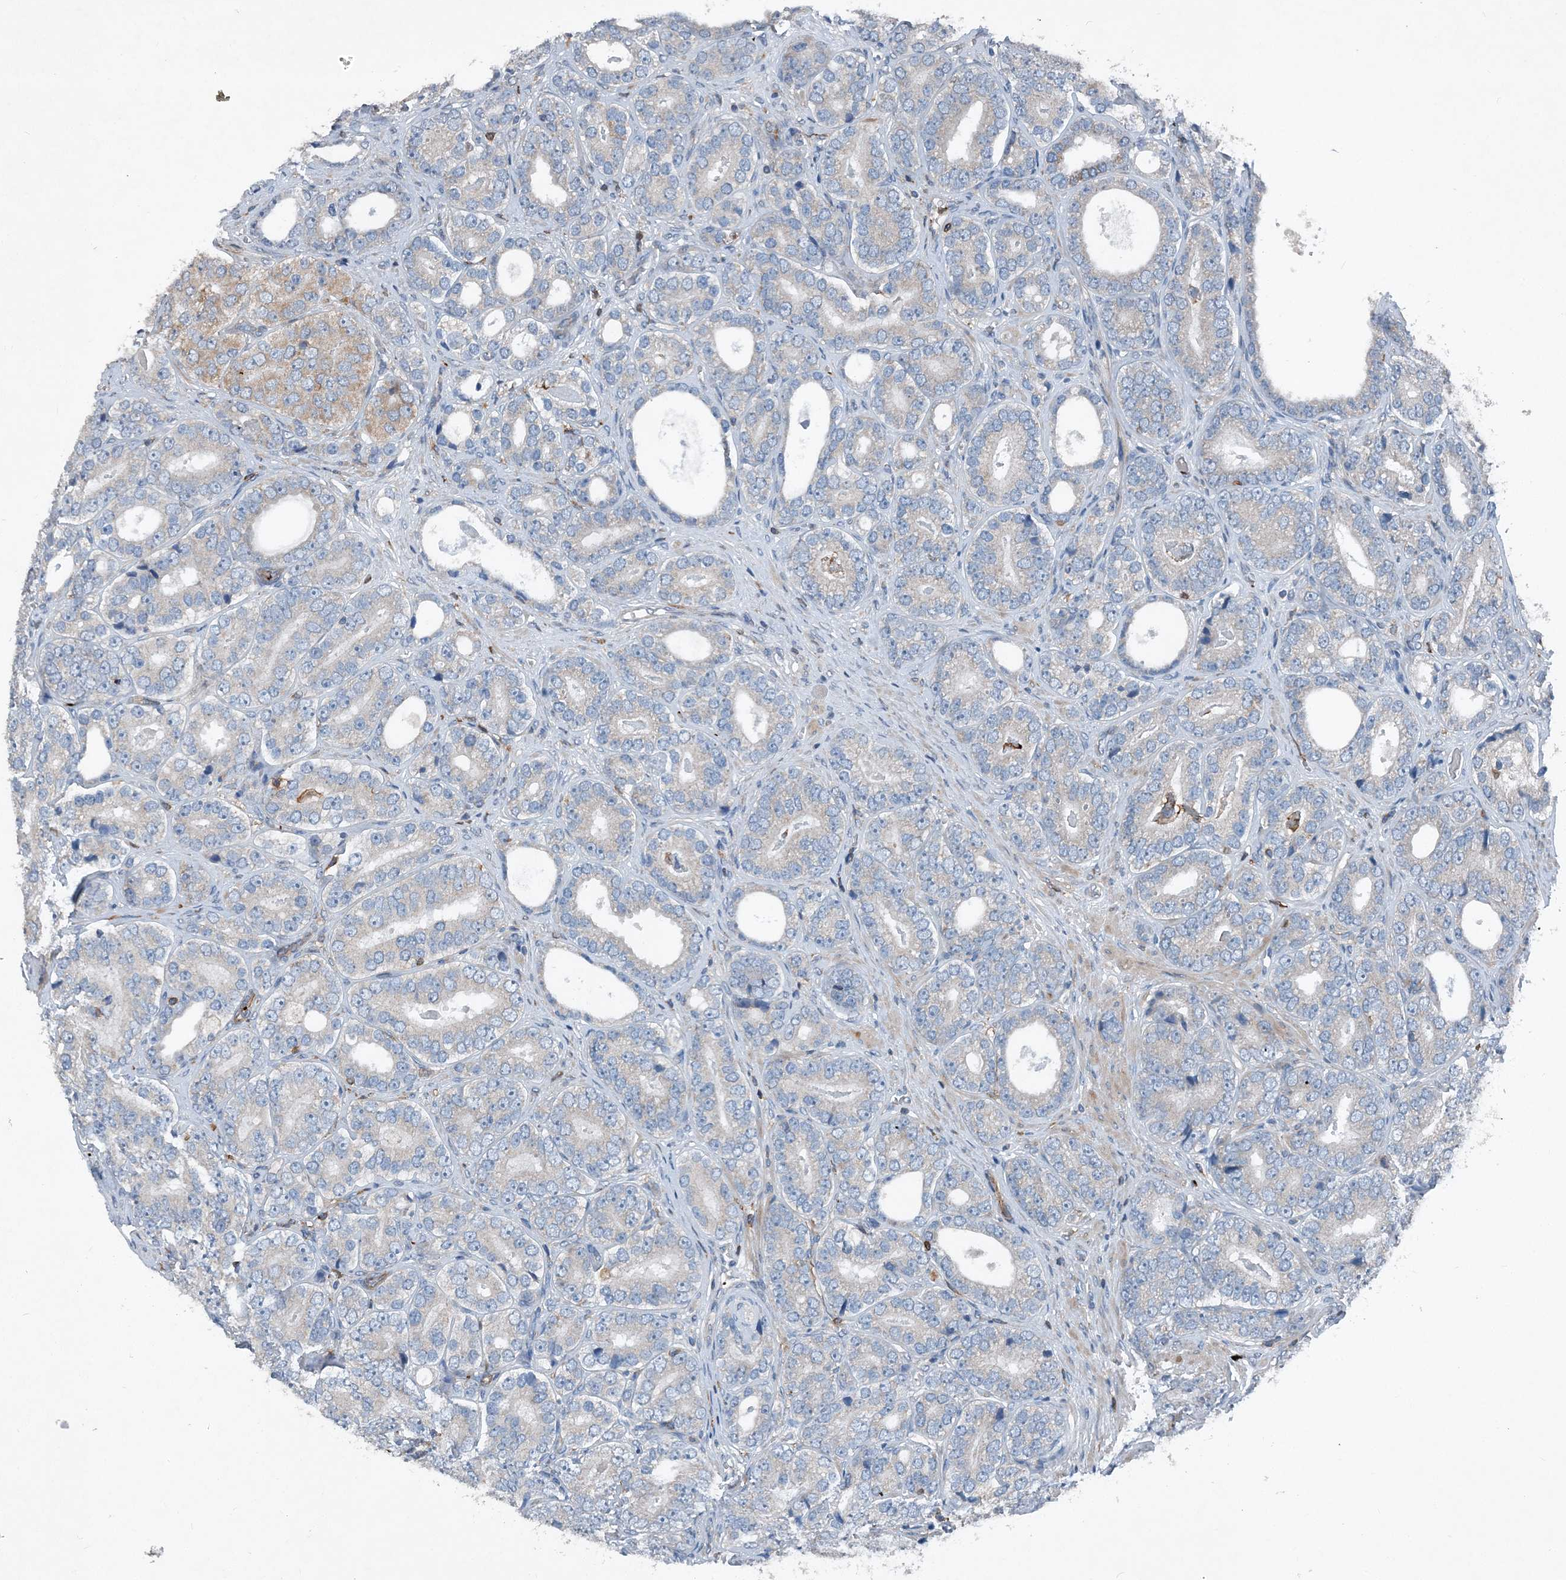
{"staining": {"intensity": "negative", "quantity": "none", "location": "none"}, "tissue": "prostate cancer", "cell_type": "Tumor cells", "image_type": "cancer", "snomed": [{"axis": "morphology", "description": "Adenocarcinoma, High grade"}, {"axis": "topography", "description": "Prostate"}], "caption": "This is a image of immunohistochemistry (IHC) staining of prostate cancer, which shows no expression in tumor cells.", "gene": "DGUOK", "patient": {"sex": "male", "age": 56}}